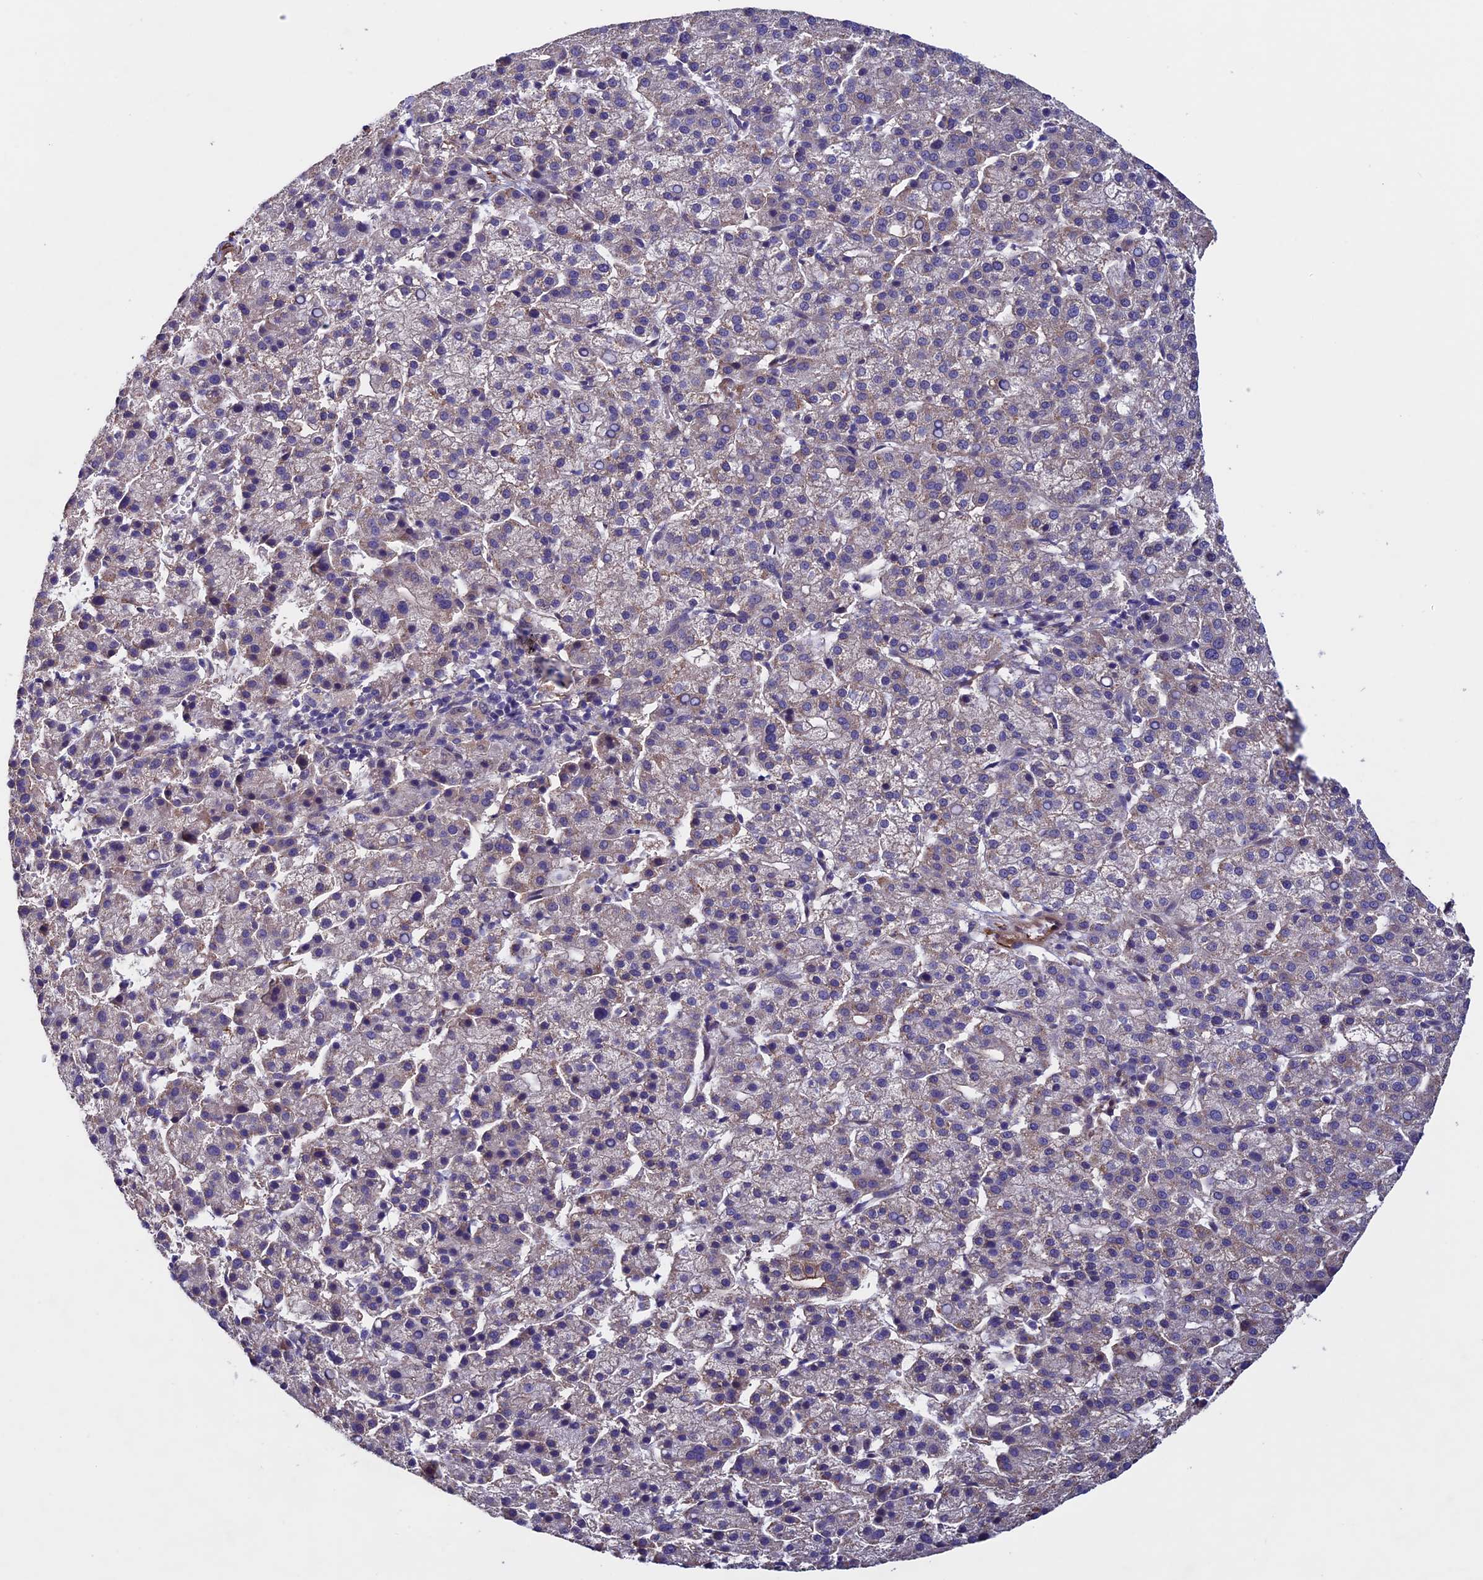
{"staining": {"intensity": "negative", "quantity": "none", "location": "none"}, "tissue": "liver cancer", "cell_type": "Tumor cells", "image_type": "cancer", "snomed": [{"axis": "morphology", "description": "Carcinoma, Hepatocellular, NOS"}, {"axis": "topography", "description": "Liver"}], "caption": "IHC histopathology image of neoplastic tissue: liver cancer stained with DAB shows no significant protein positivity in tumor cells.", "gene": "SLC9A5", "patient": {"sex": "female", "age": 58}}